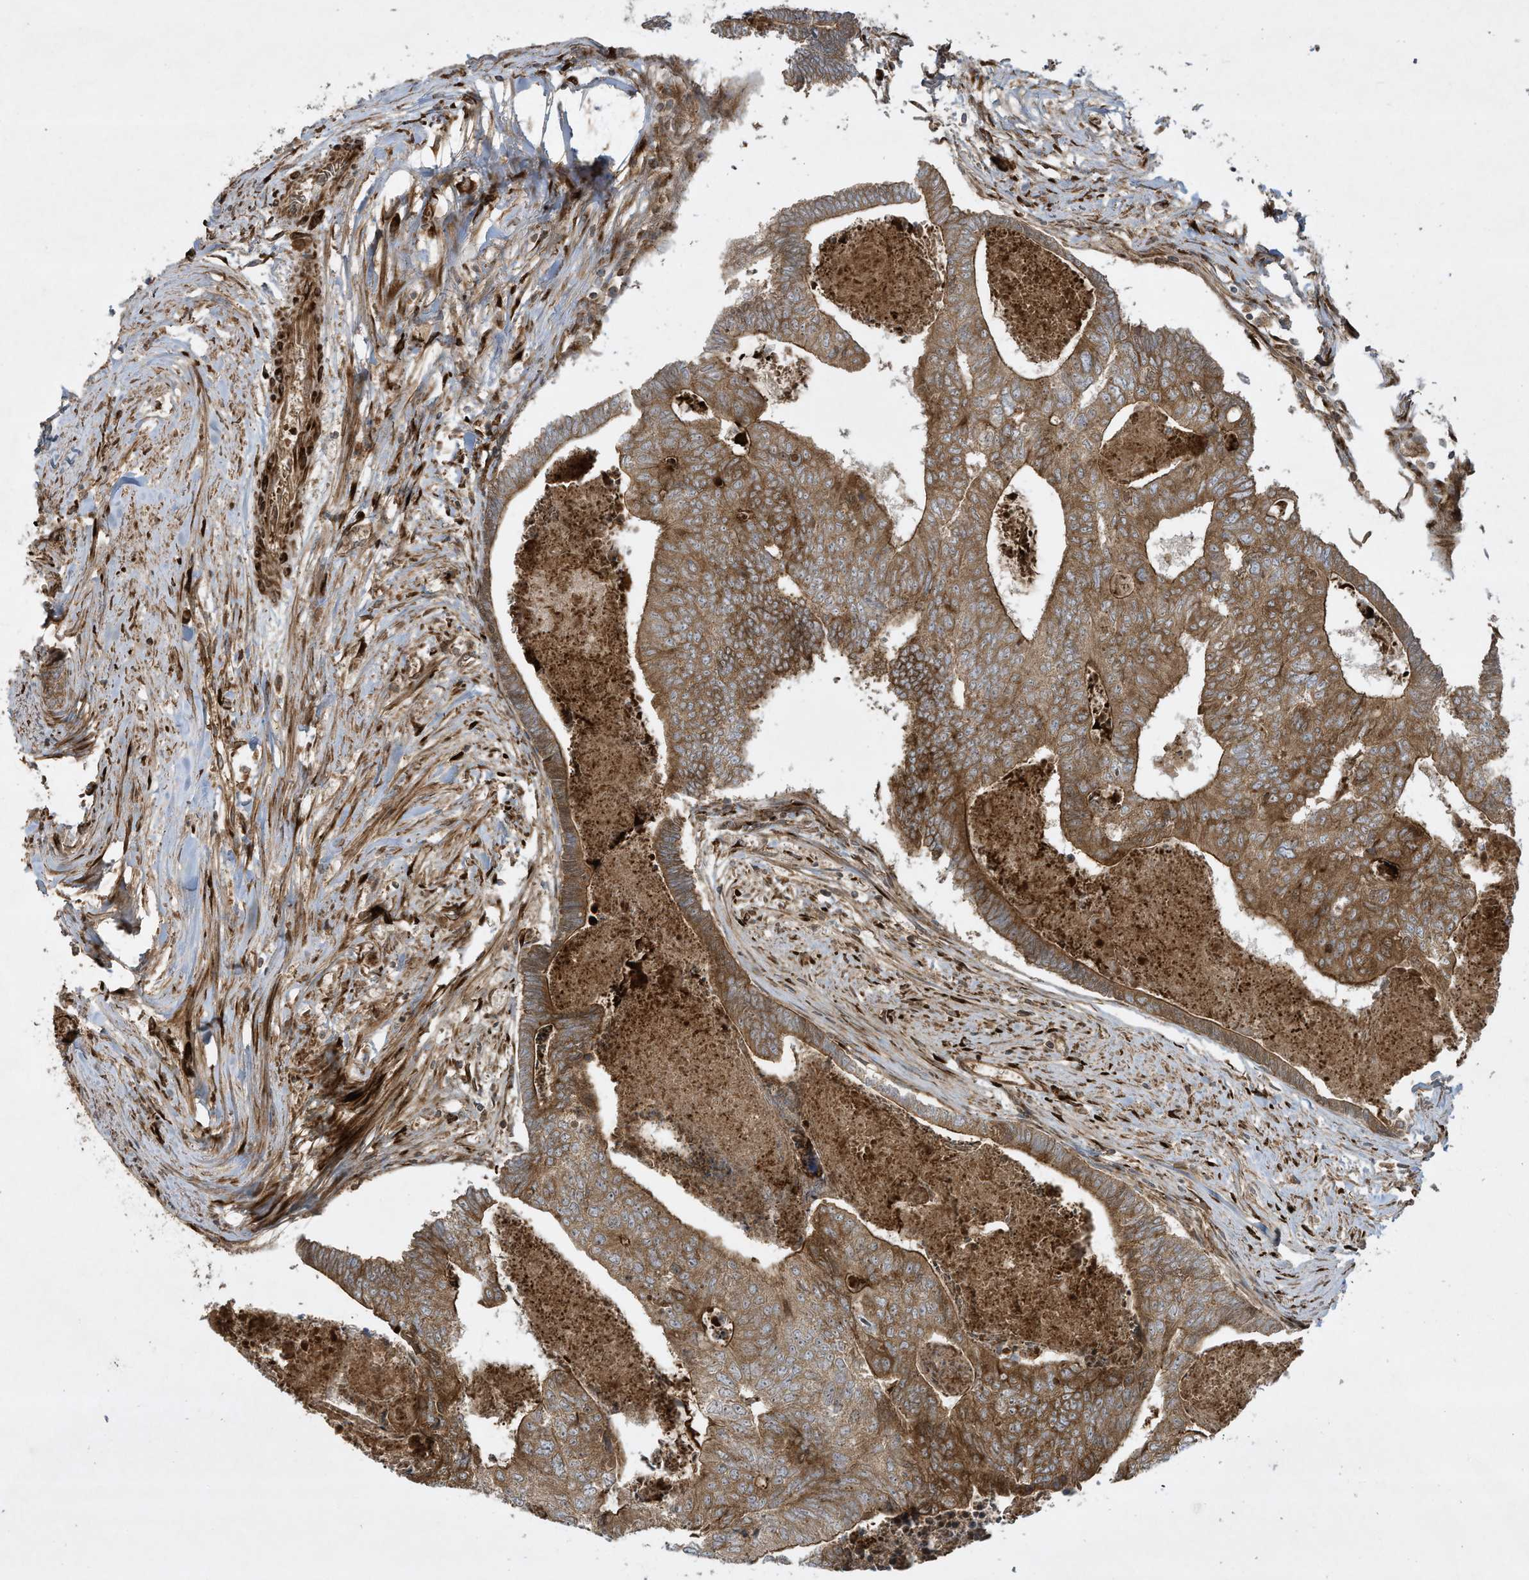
{"staining": {"intensity": "moderate", "quantity": ">75%", "location": "cytoplasmic/membranous"}, "tissue": "colorectal cancer", "cell_type": "Tumor cells", "image_type": "cancer", "snomed": [{"axis": "morphology", "description": "Adenocarcinoma, NOS"}, {"axis": "topography", "description": "Colon"}], "caption": "About >75% of tumor cells in adenocarcinoma (colorectal) reveal moderate cytoplasmic/membranous protein positivity as visualized by brown immunohistochemical staining.", "gene": "DDIT4", "patient": {"sex": "female", "age": 67}}